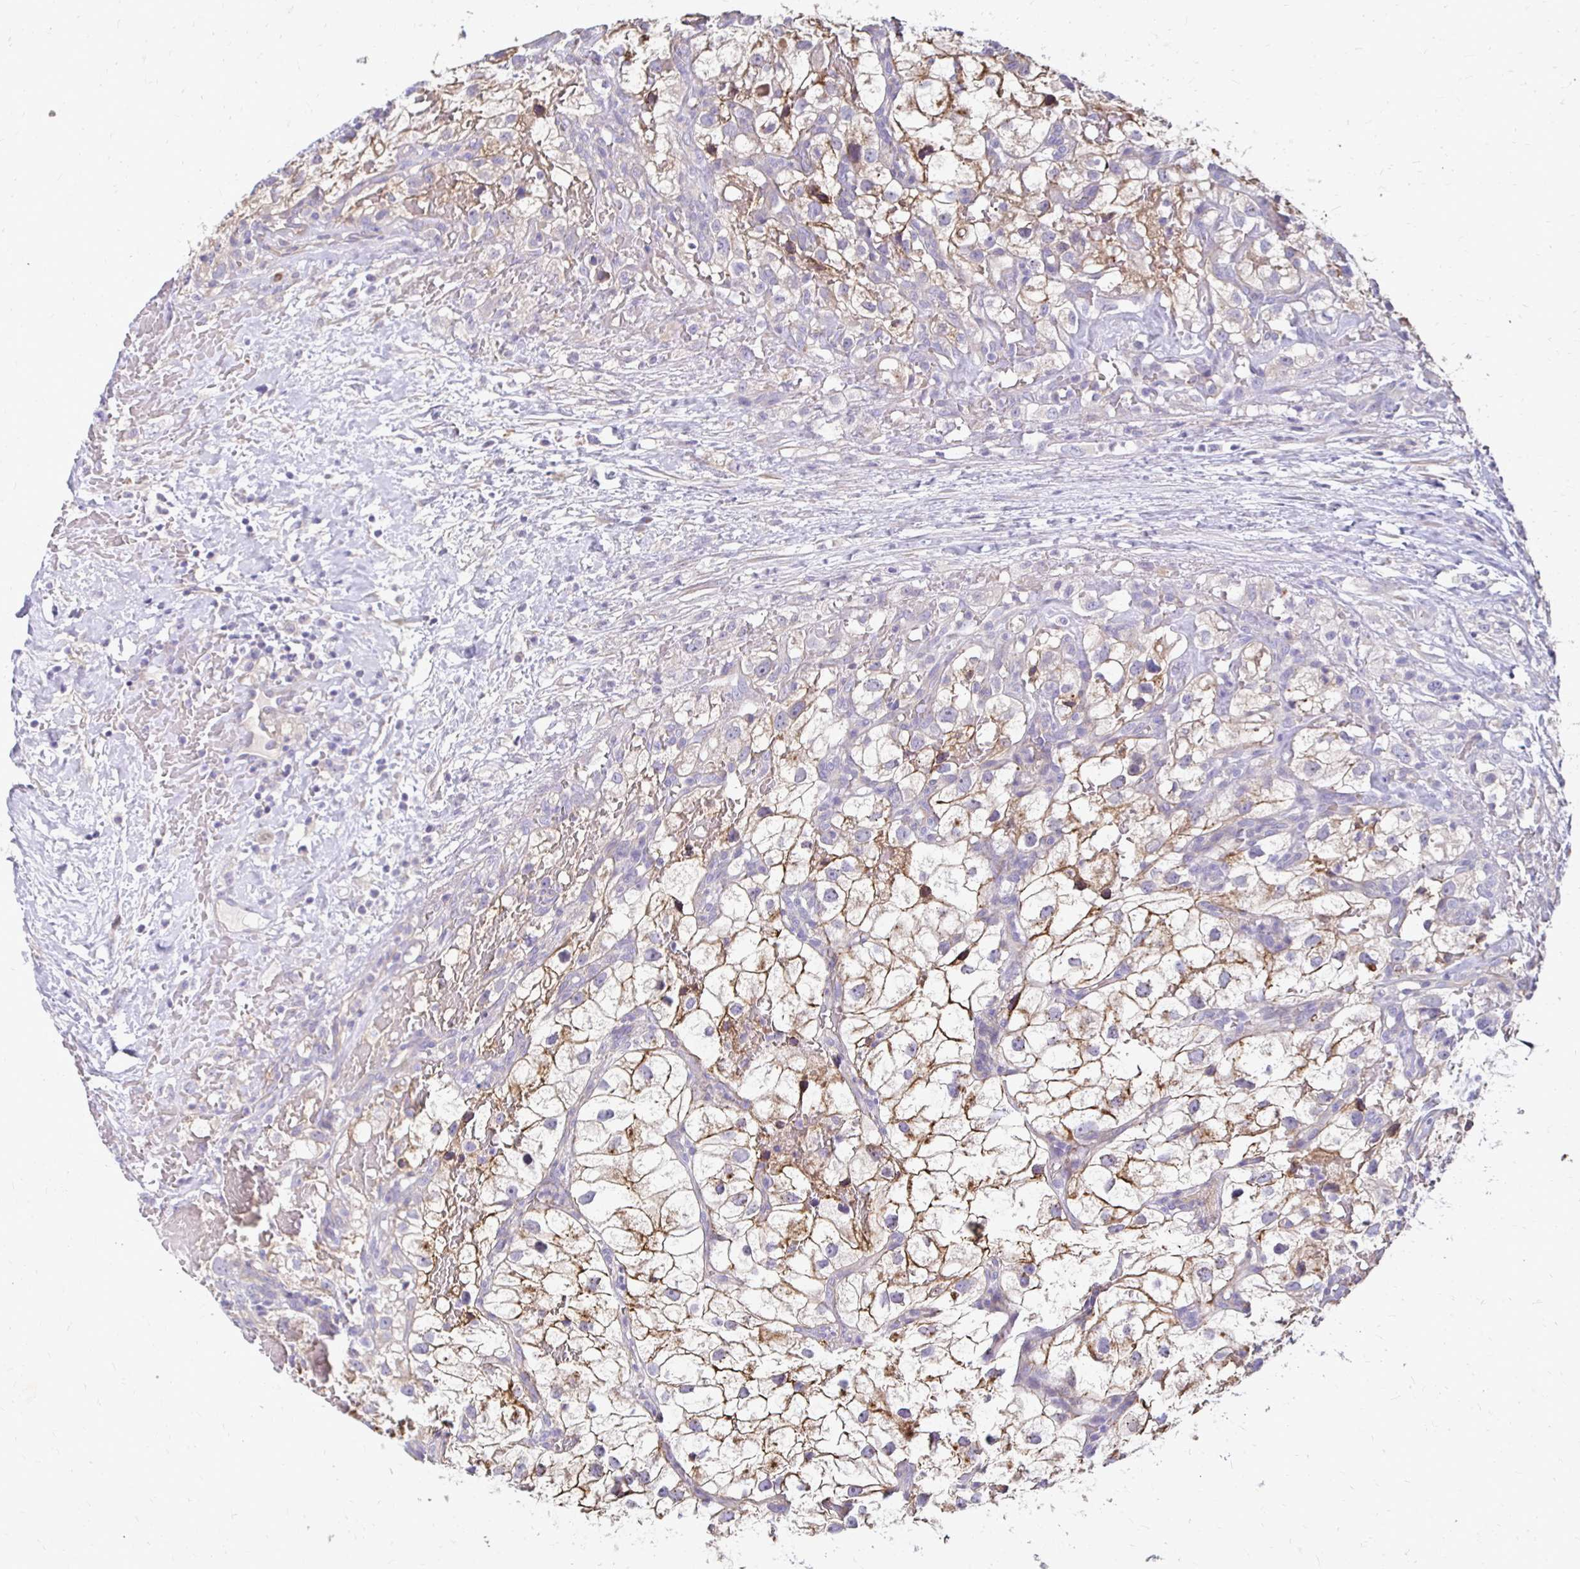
{"staining": {"intensity": "moderate", "quantity": ">75%", "location": "cytoplasmic/membranous"}, "tissue": "renal cancer", "cell_type": "Tumor cells", "image_type": "cancer", "snomed": [{"axis": "morphology", "description": "Adenocarcinoma, NOS"}, {"axis": "topography", "description": "Kidney"}], "caption": "Tumor cells reveal medium levels of moderate cytoplasmic/membranous expression in about >75% of cells in renal cancer (adenocarcinoma).", "gene": "AKAP6", "patient": {"sex": "male", "age": 59}}